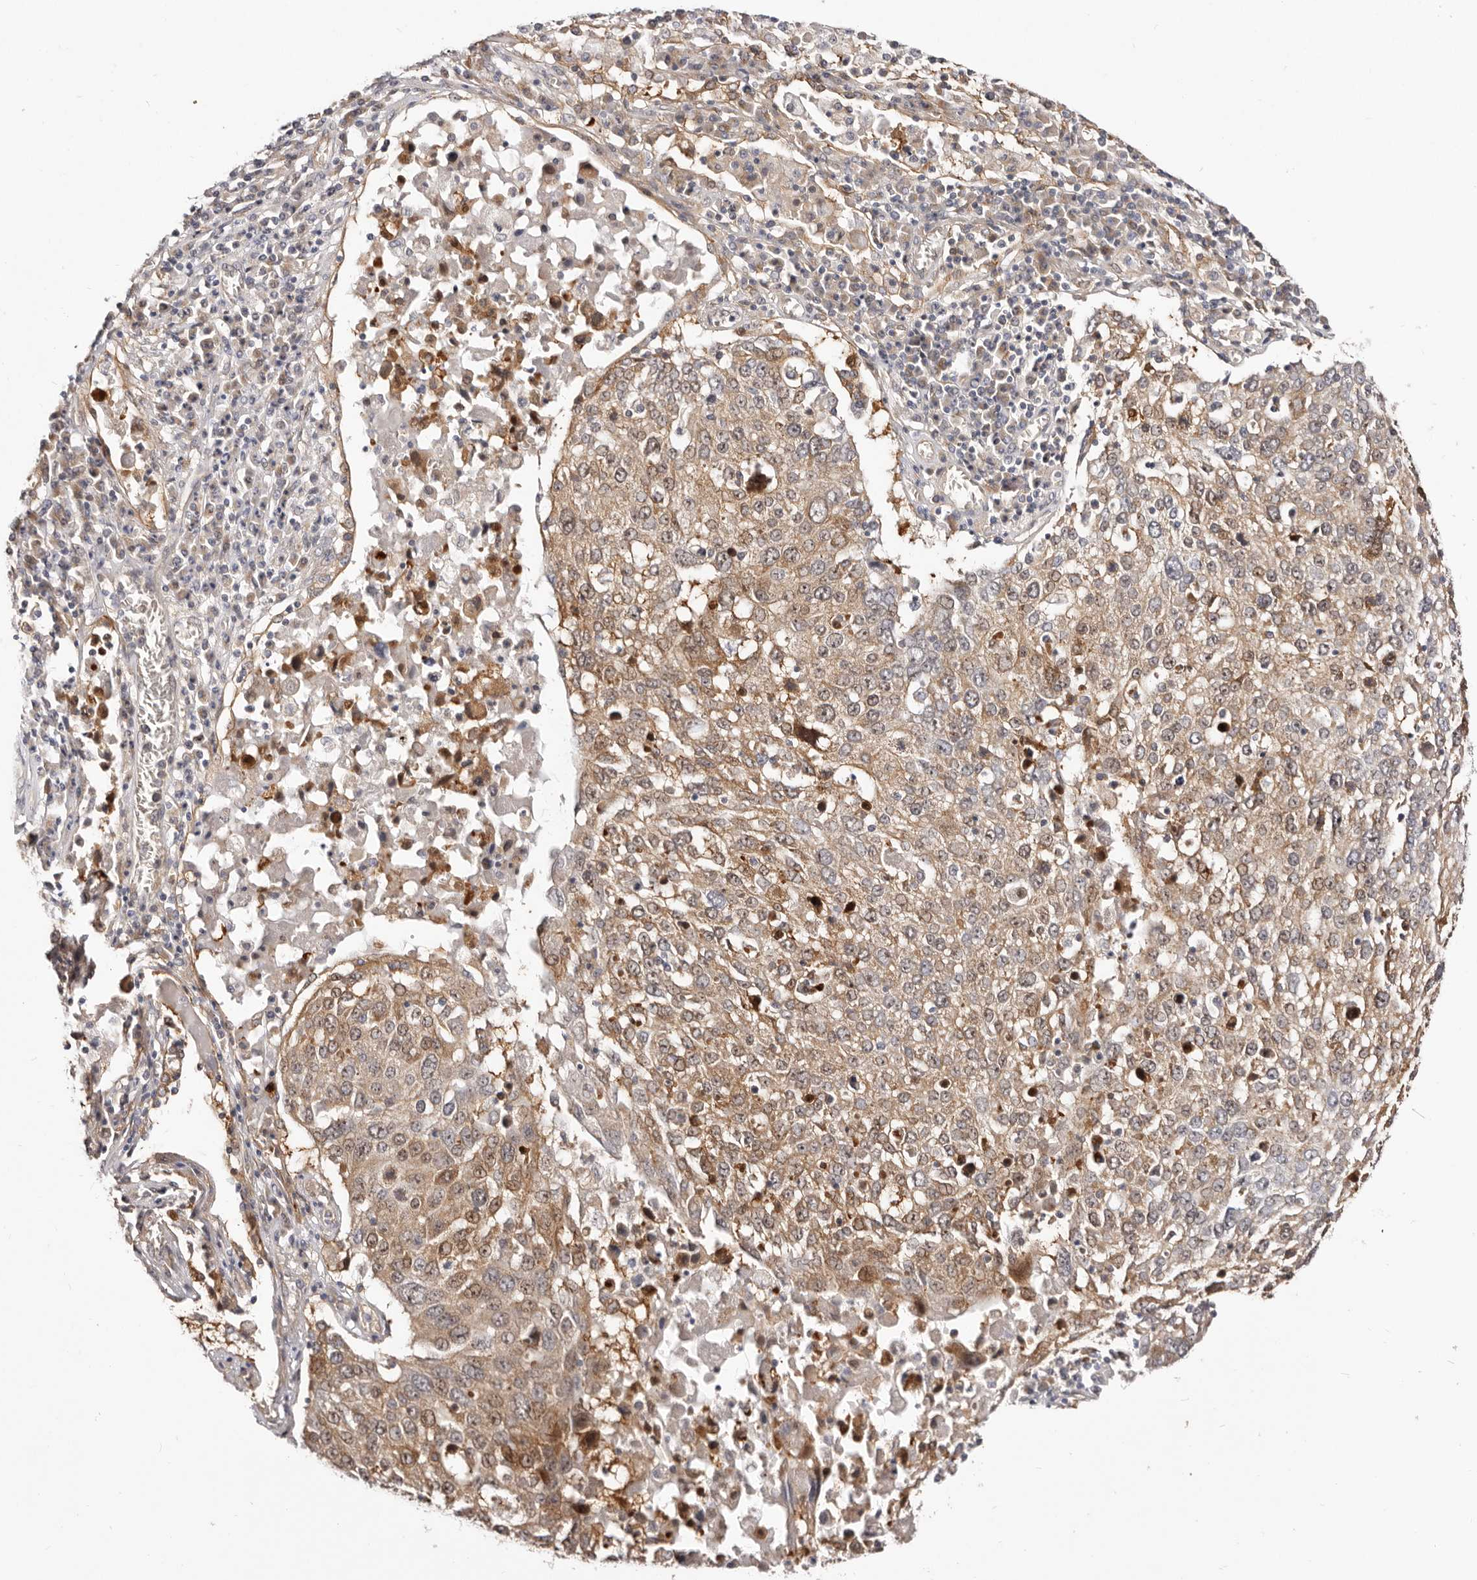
{"staining": {"intensity": "moderate", "quantity": ">75%", "location": "cytoplasmic/membranous,nuclear"}, "tissue": "lung cancer", "cell_type": "Tumor cells", "image_type": "cancer", "snomed": [{"axis": "morphology", "description": "Squamous cell carcinoma, NOS"}, {"axis": "topography", "description": "Lung"}], "caption": "Human lung cancer (squamous cell carcinoma) stained with a brown dye reveals moderate cytoplasmic/membranous and nuclear positive positivity in approximately >75% of tumor cells.", "gene": "GPATCH4", "patient": {"sex": "male", "age": 65}}